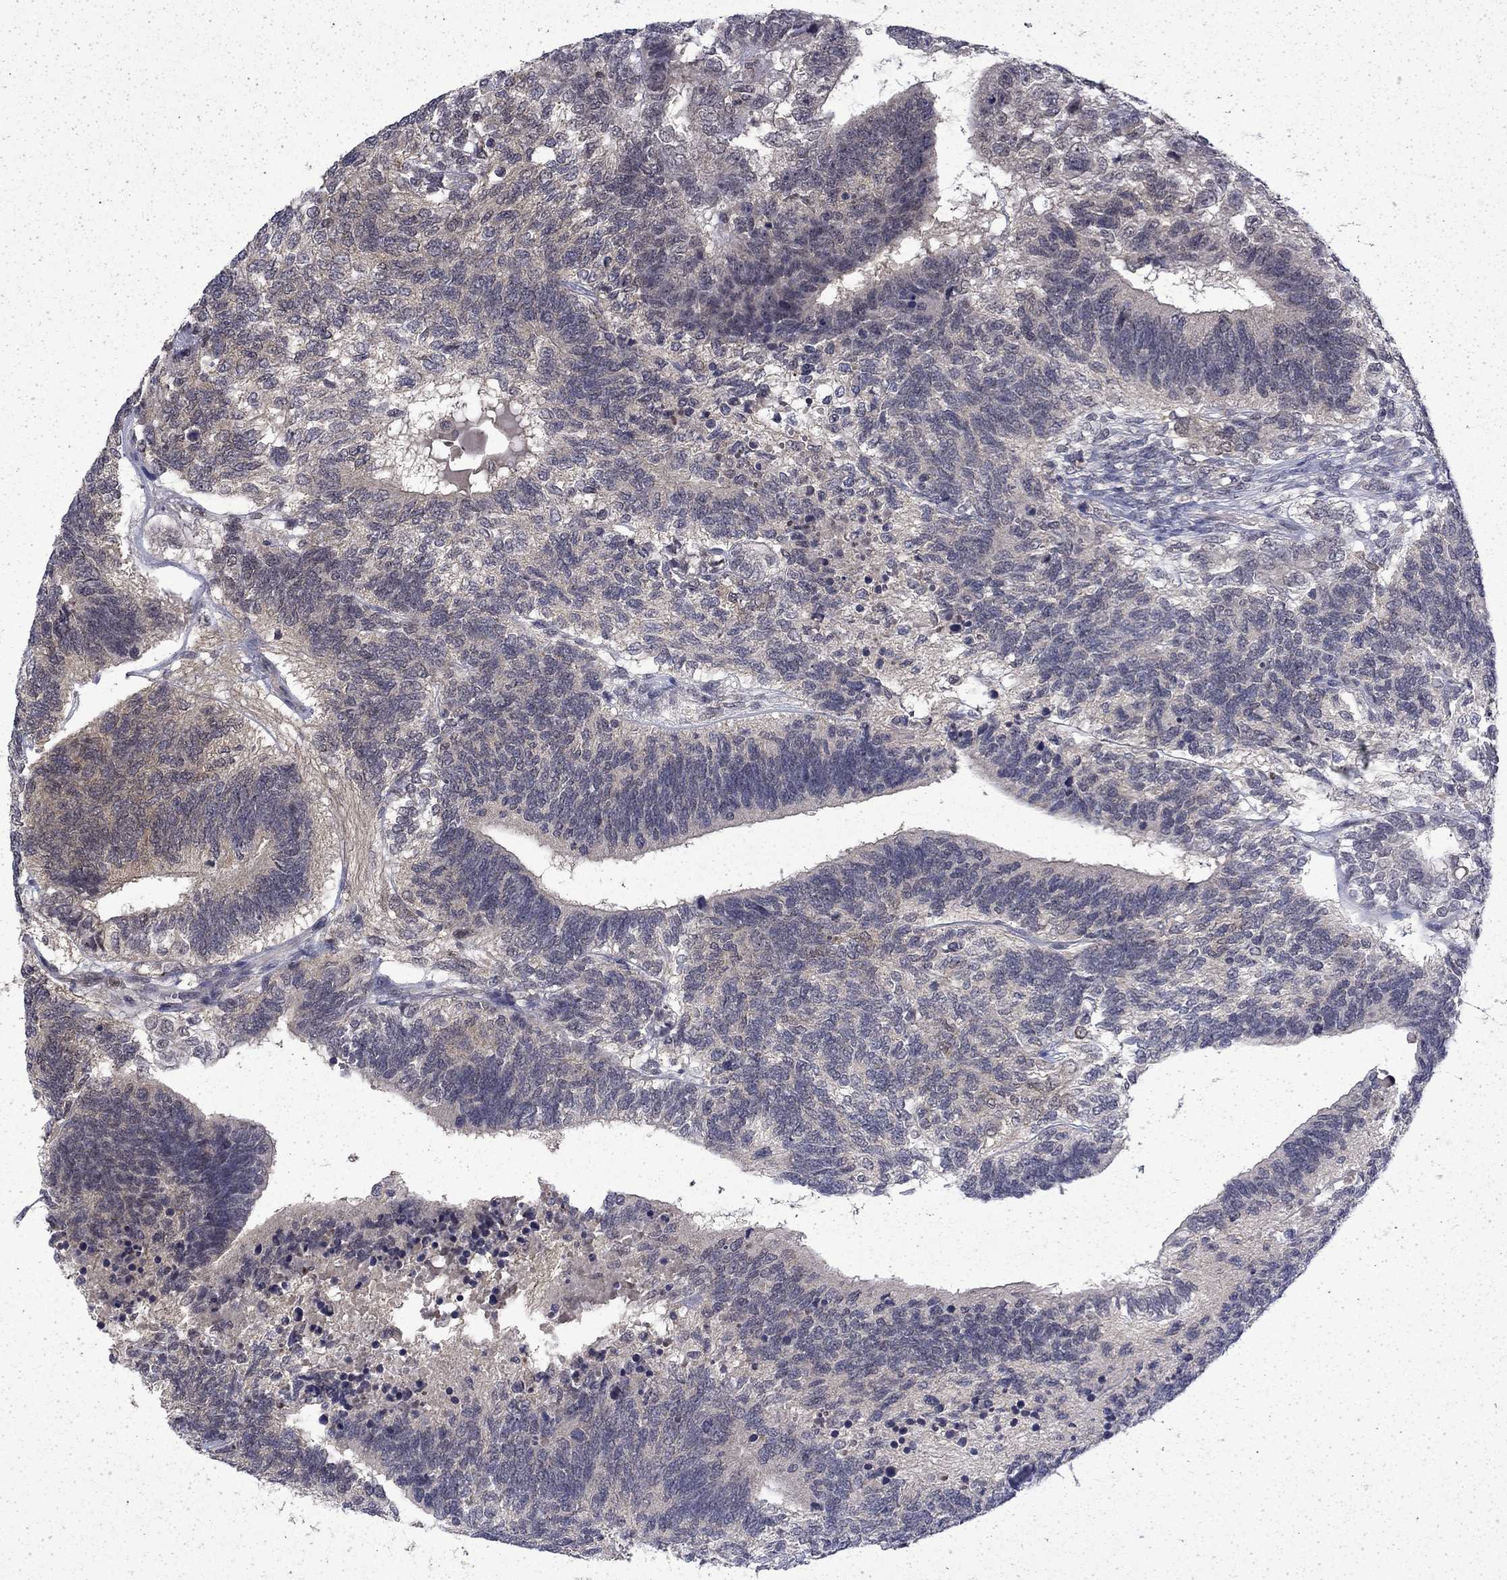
{"staining": {"intensity": "weak", "quantity": "<25%", "location": "cytoplasmic/membranous"}, "tissue": "testis cancer", "cell_type": "Tumor cells", "image_type": "cancer", "snomed": [{"axis": "morphology", "description": "Seminoma, NOS"}, {"axis": "morphology", "description": "Carcinoma, Embryonal, NOS"}, {"axis": "topography", "description": "Testis"}], "caption": "Immunohistochemistry (IHC) micrograph of neoplastic tissue: human testis embryonal carcinoma stained with DAB (3,3'-diaminobenzidine) shows no significant protein staining in tumor cells. The staining was performed using DAB to visualize the protein expression in brown, while the nuclei were stained in blue with hematoxylin (Magnification: 20x).", "gene": "CHAT", "patient": {"sex": "male", "age": 41}}